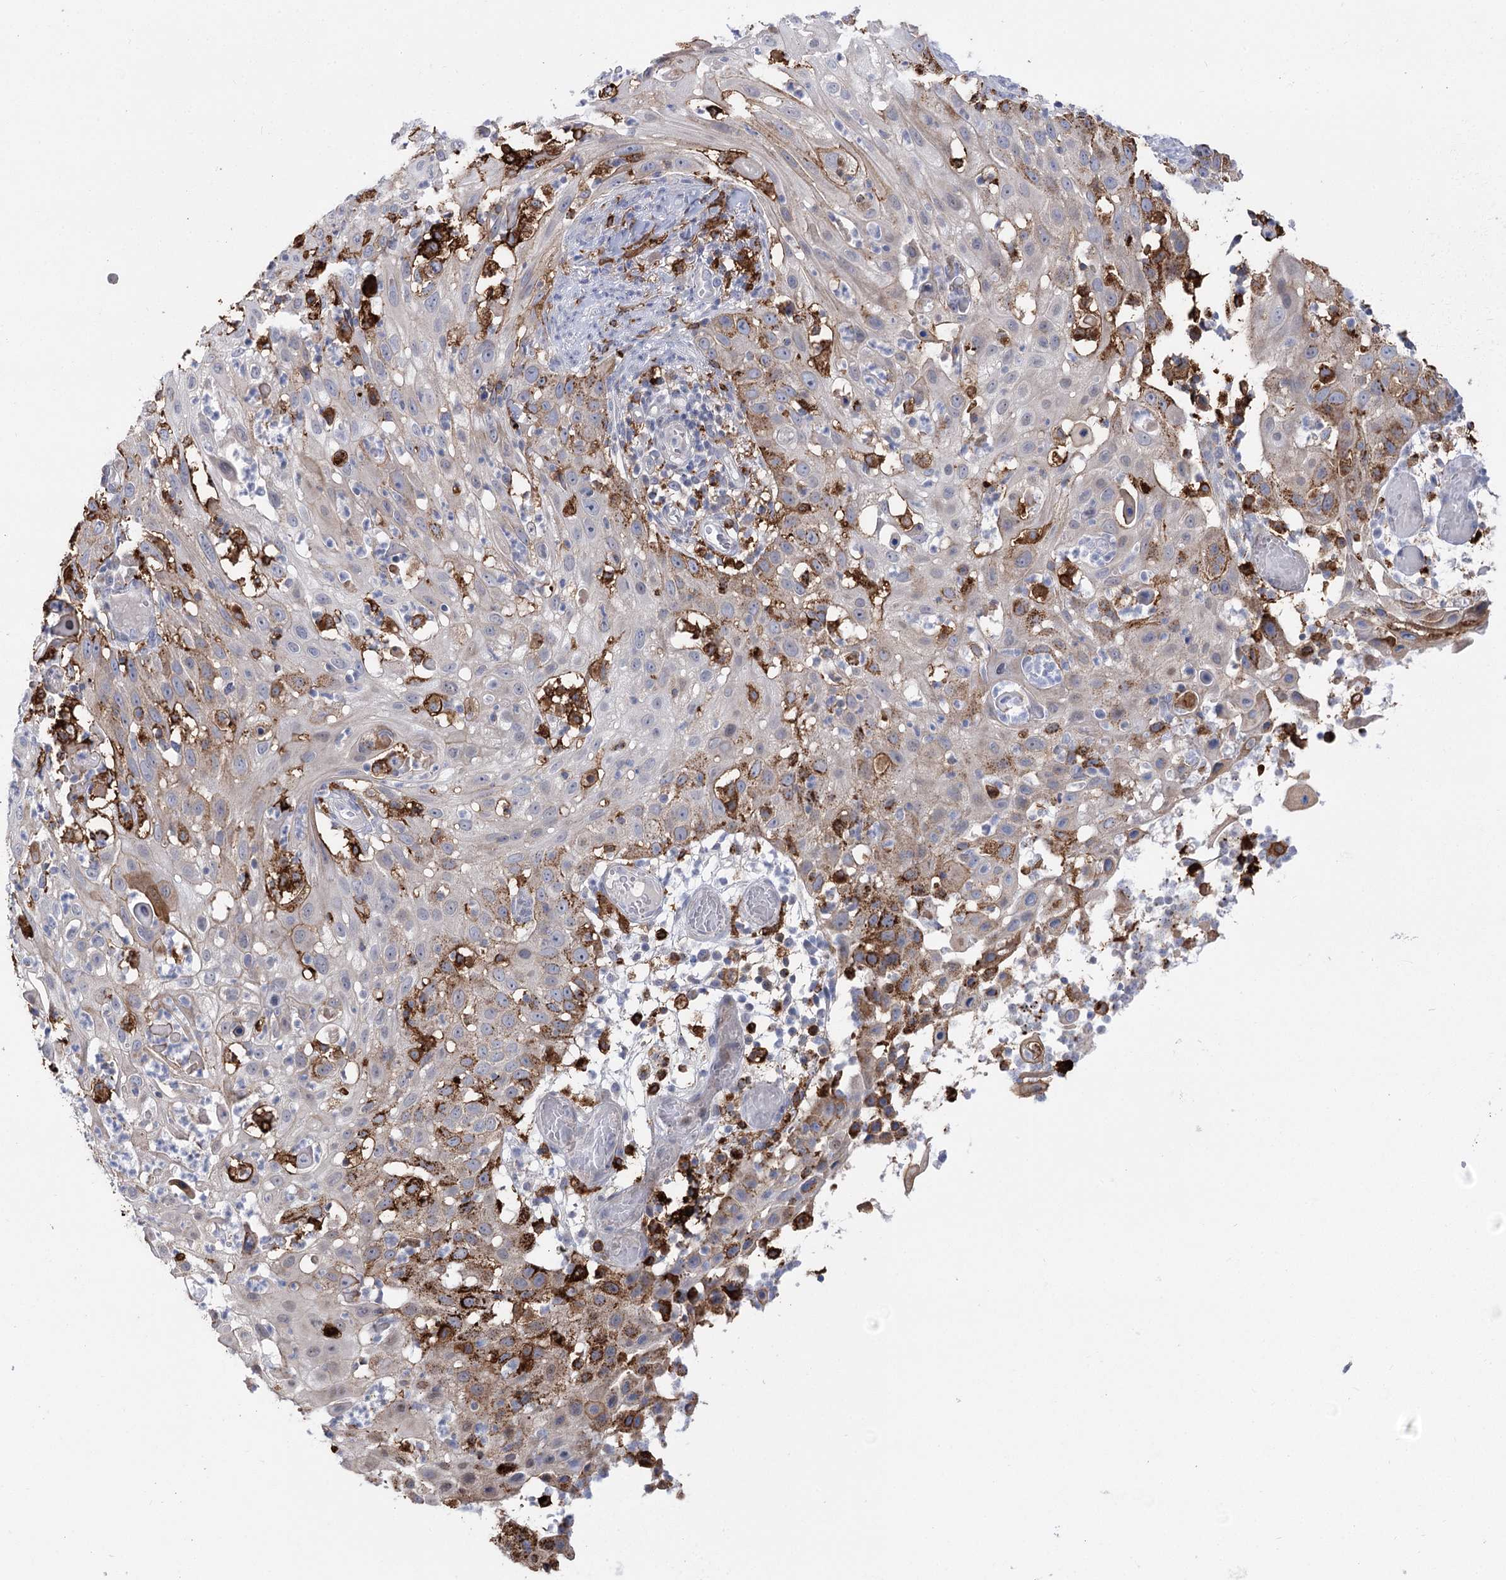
{"staining": {"intensity": "moderate", "quantity": "<25%", "location": "cytoplasmic/membranous"}, "tissue": "skin cancer", "cell_type": "Tumor cells", "image_type": "cancer", "snomed": [{"axis": "morphology", "description": "Squamous cell carcinoma, NOS"}, {"axis": "topography", "description": "Skin"}], "caption": "Brown immunohistochemical staining in skin cancer (squamous cell carcinoma) reveals moderate cytoplasmic/membranous expression in approximately <25% of tumor cells.", "gene": "PIWIL4", "patient": {"sex": "female", "age": 44}}